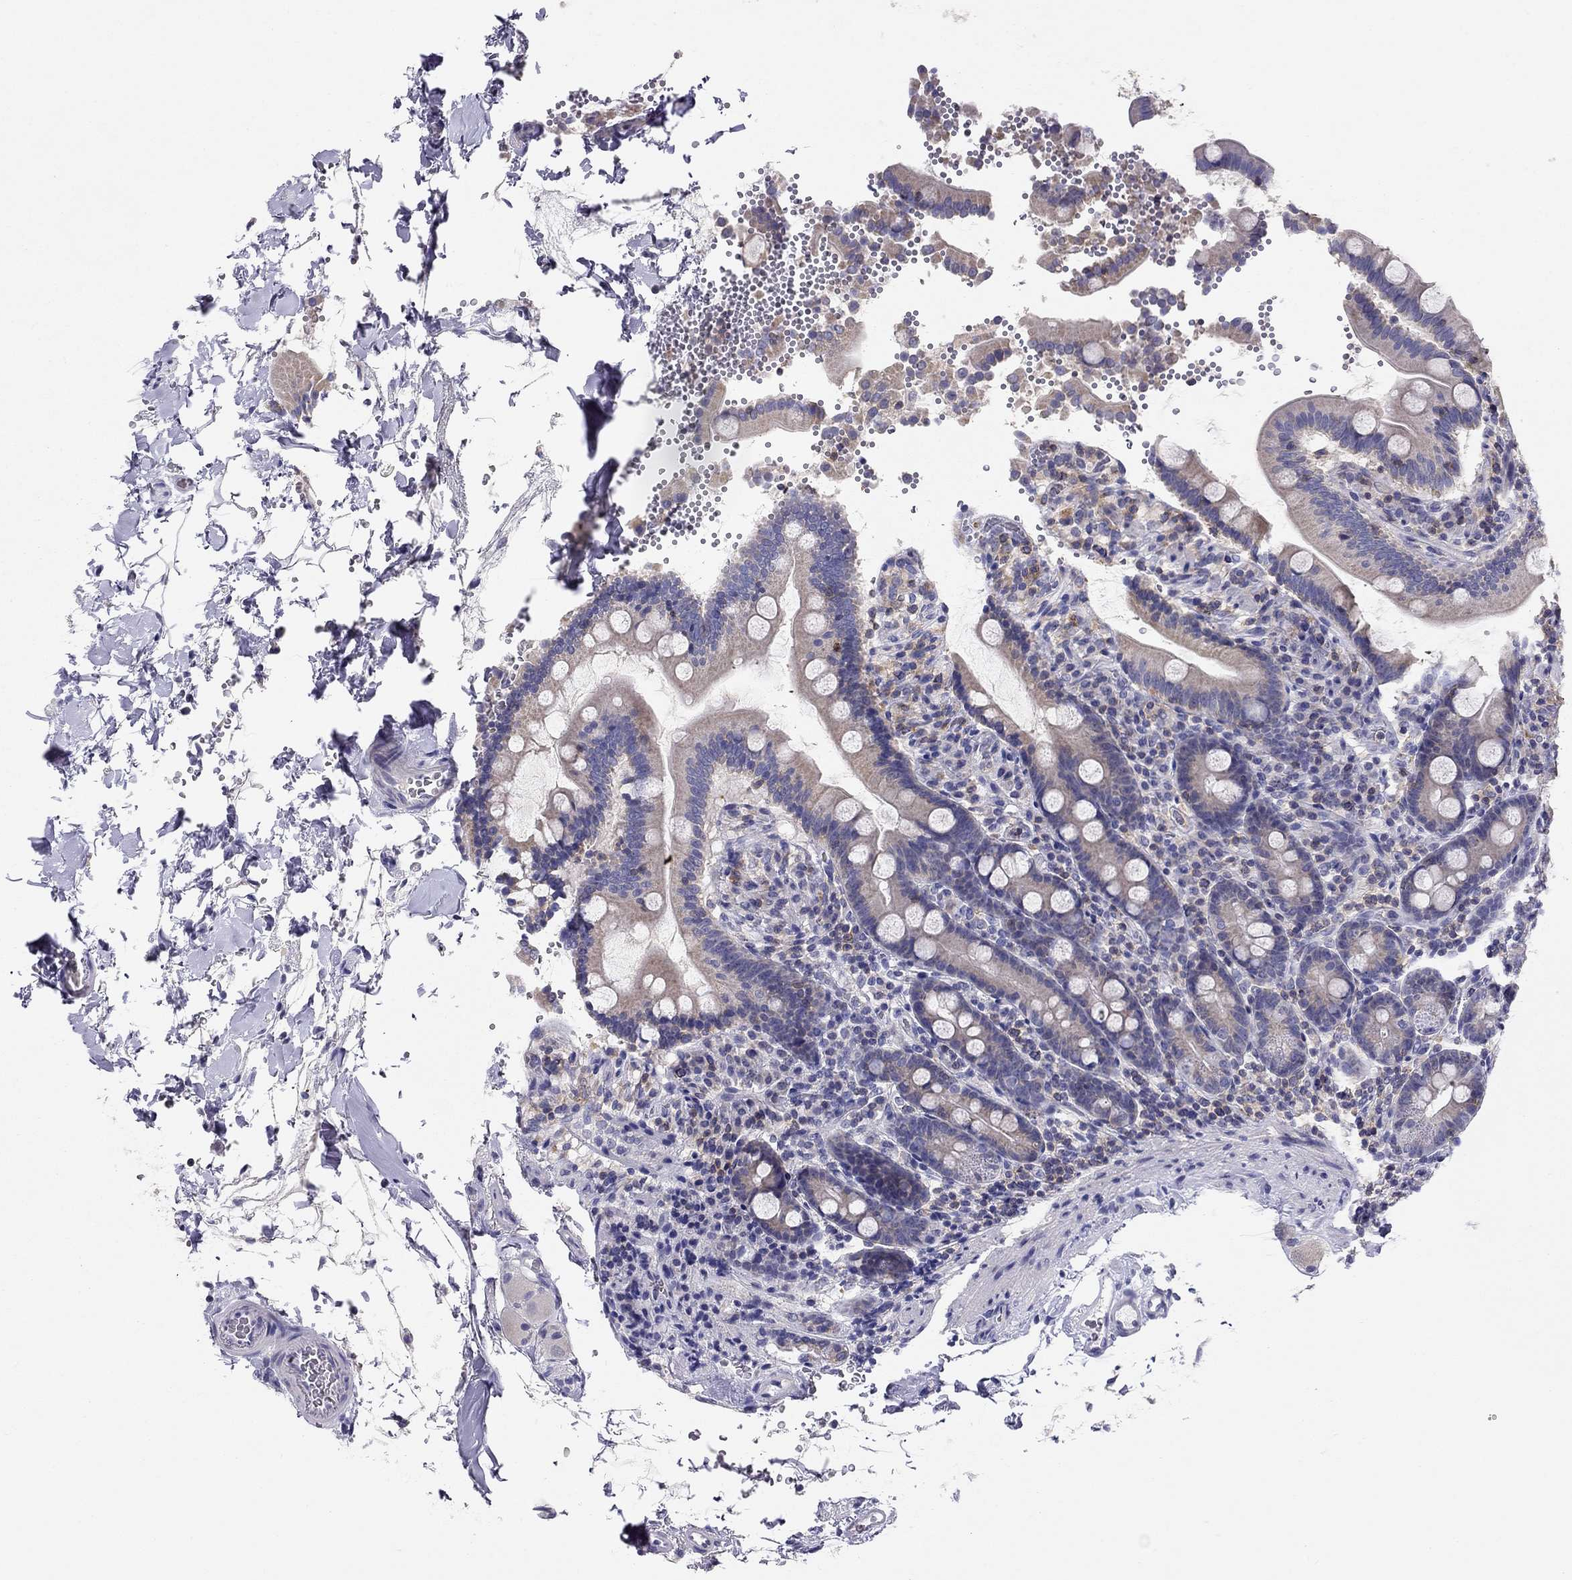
{"staining": {"intensity": "negative", "quantity": "none", "location": "none"}, "tissue": "duodenum", "cell_type": "Glandular cells", "image_type": "normal", "snomed": [{"axis": "morphology", "description": "Normal tissue, NOS"}, {"axis": "topography", "description": "Duodenum"}], "caption": "This is an immunohistochemistry (IHC) photomicrograph of benign human duodenum. There is no staining in glandular cells.", "gene": "CITED1", "patient": {"sex": "male", "age": 59}}